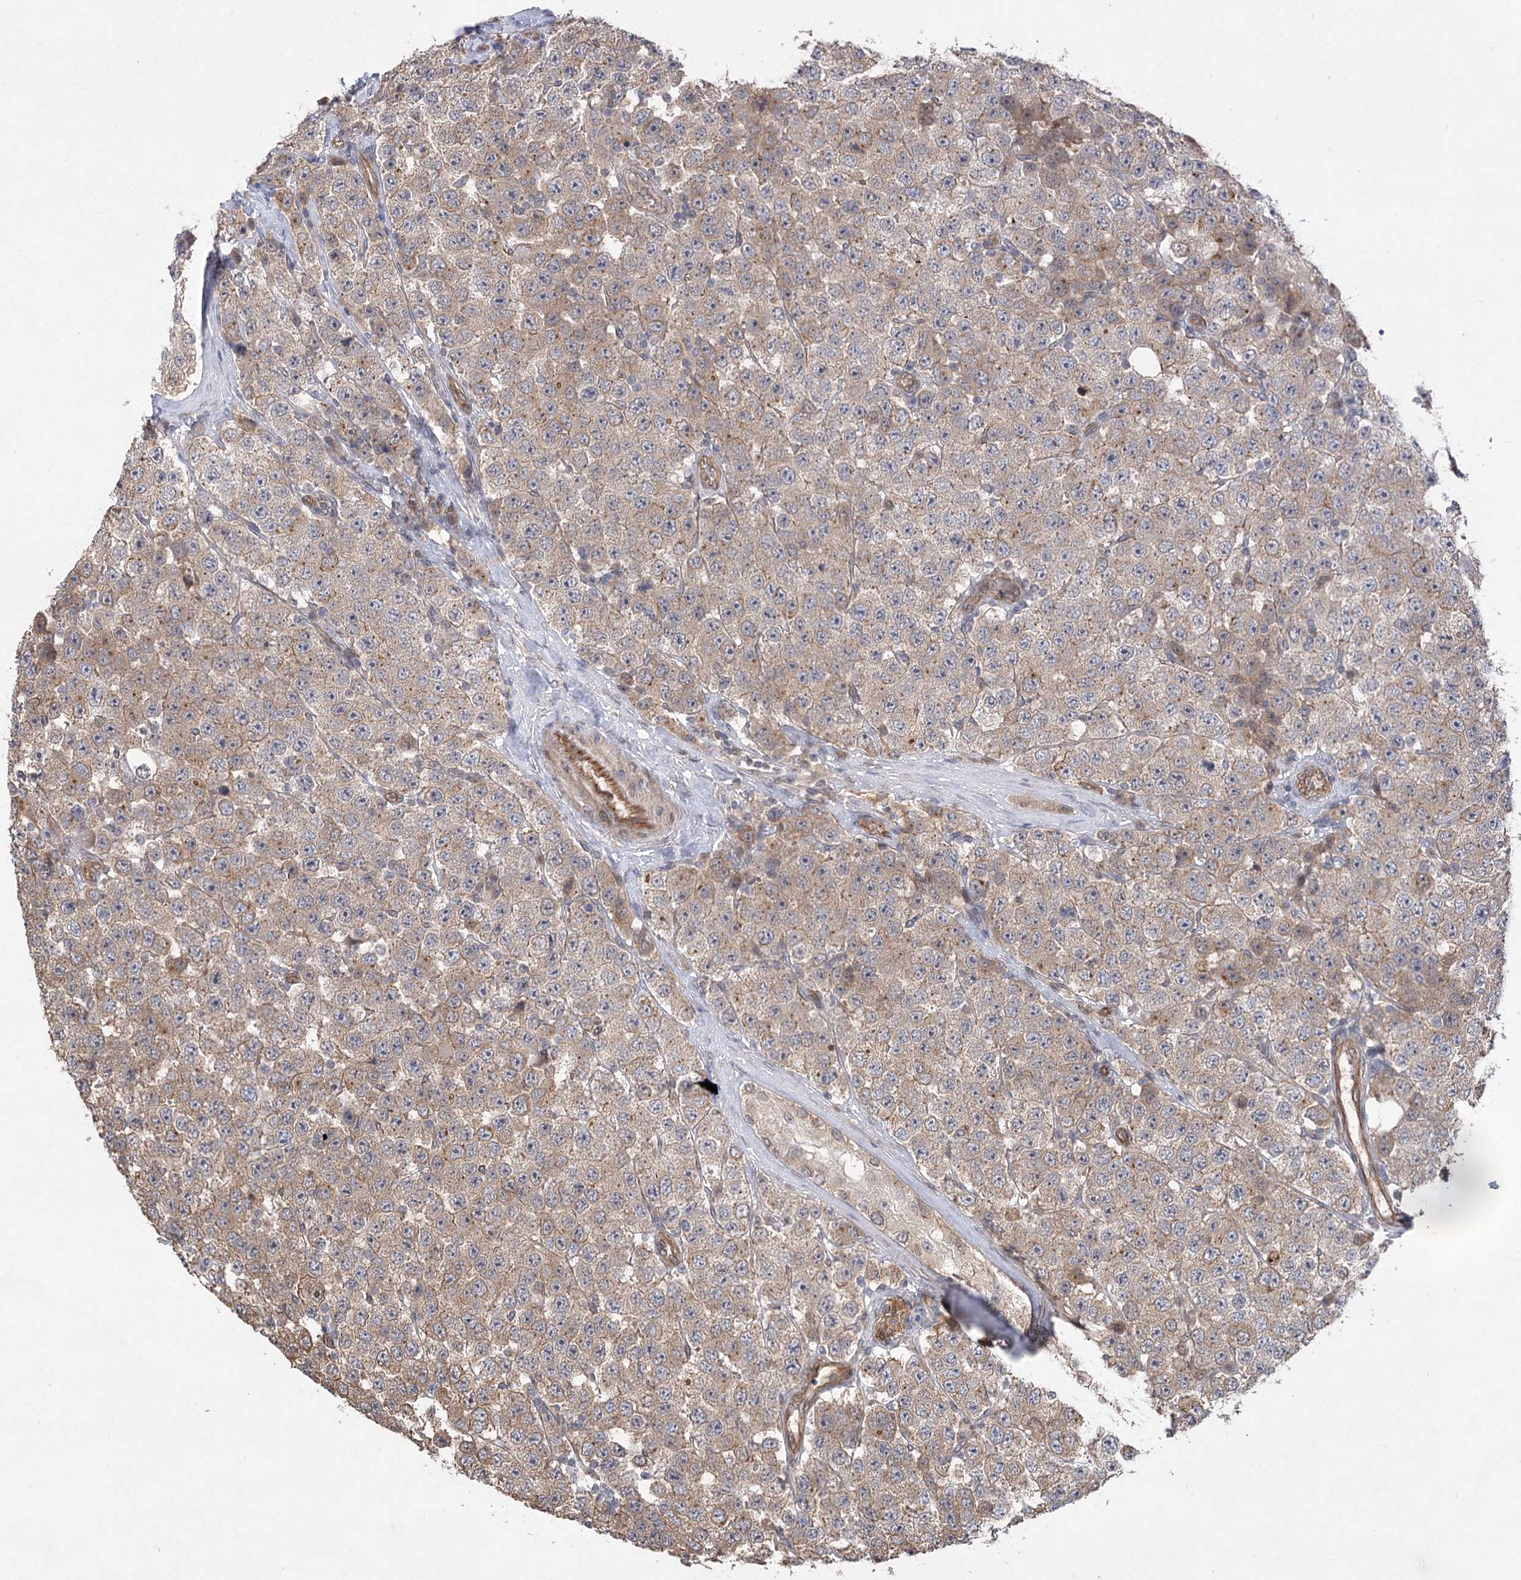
{"staining": {"intensity": "weak", "quantity": ">75%", "location": "cytoplasmic/membranous"}, "tissue": "testis cancer", "cell_type": "Tumor cells", "image_type": "cancer", "snomed": [{"axis": "morphology", "description": "Seminoma, NOS"}, {"axis": "topography", "description": "Testis"}], "caption": "This is a photomicrograph of immunohistochemistry (IHC) staining of testis cancer, which shows weak staining in the cytoplasmic/membranous of tumor cells.", "gene": "RWDD4", "patient": {"sex": "male", "age": 28}}